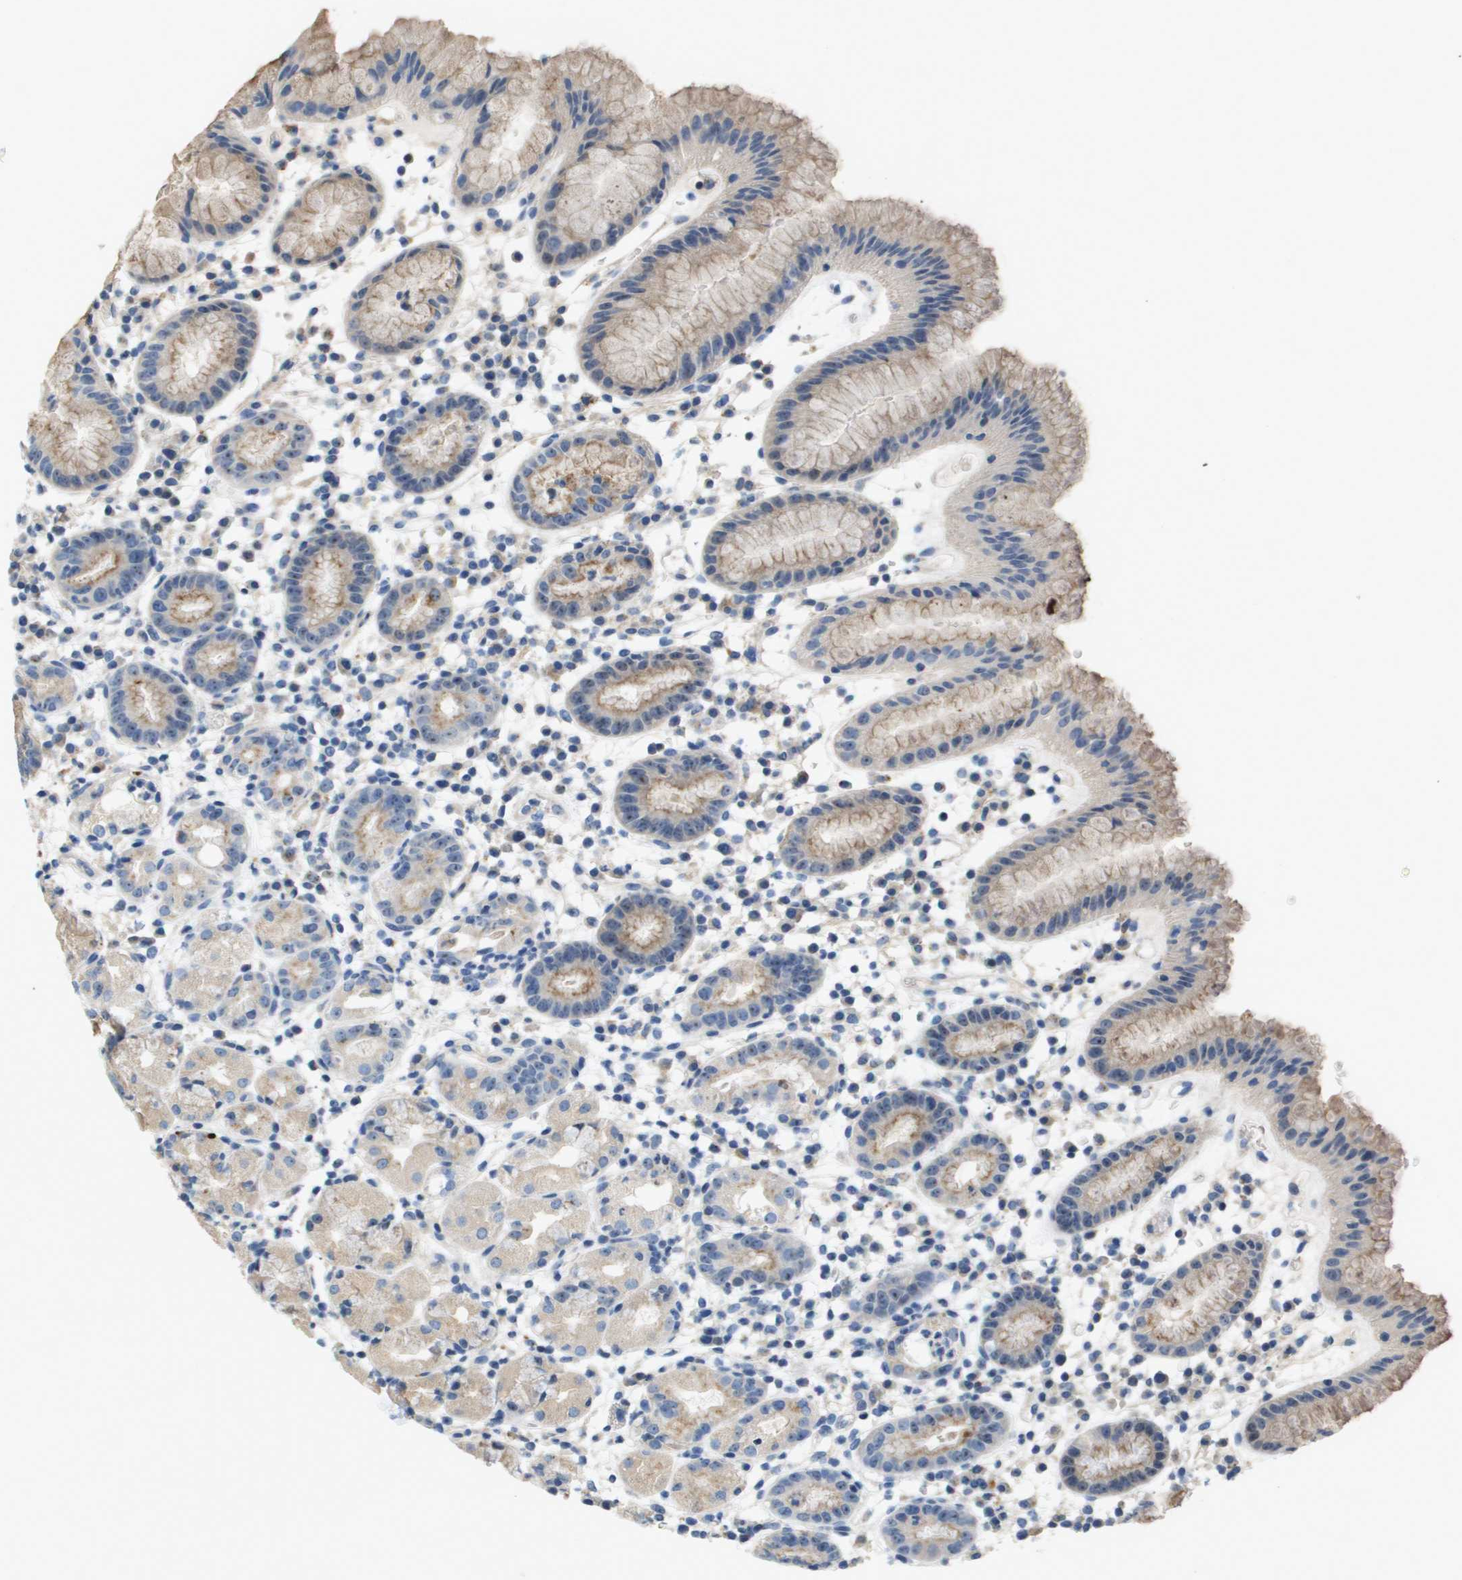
{"staining": {"intensity": "weak", "quantity": "25%-75%", "location": "cytoplasmic/membranous"}, "tissue": "stomach", "cell_type": "Glandular cells", "image_type": "normal", "snomed": [{"axis": "morphology", "description": "Normal tissue, NOS"}, {"axis": "topography", "description": "Stomach"}, {"axis": "topography", "description": "Stomach, lower"}], "caption": "This photomicrograph demonstrates IHC staining of normal stomach, with low weak cytoplasmic/membranous staining in about 25%-75% of glandular cells.", "gene": "B3GNT5", "patient": {"sex": "female", "age": 75}}